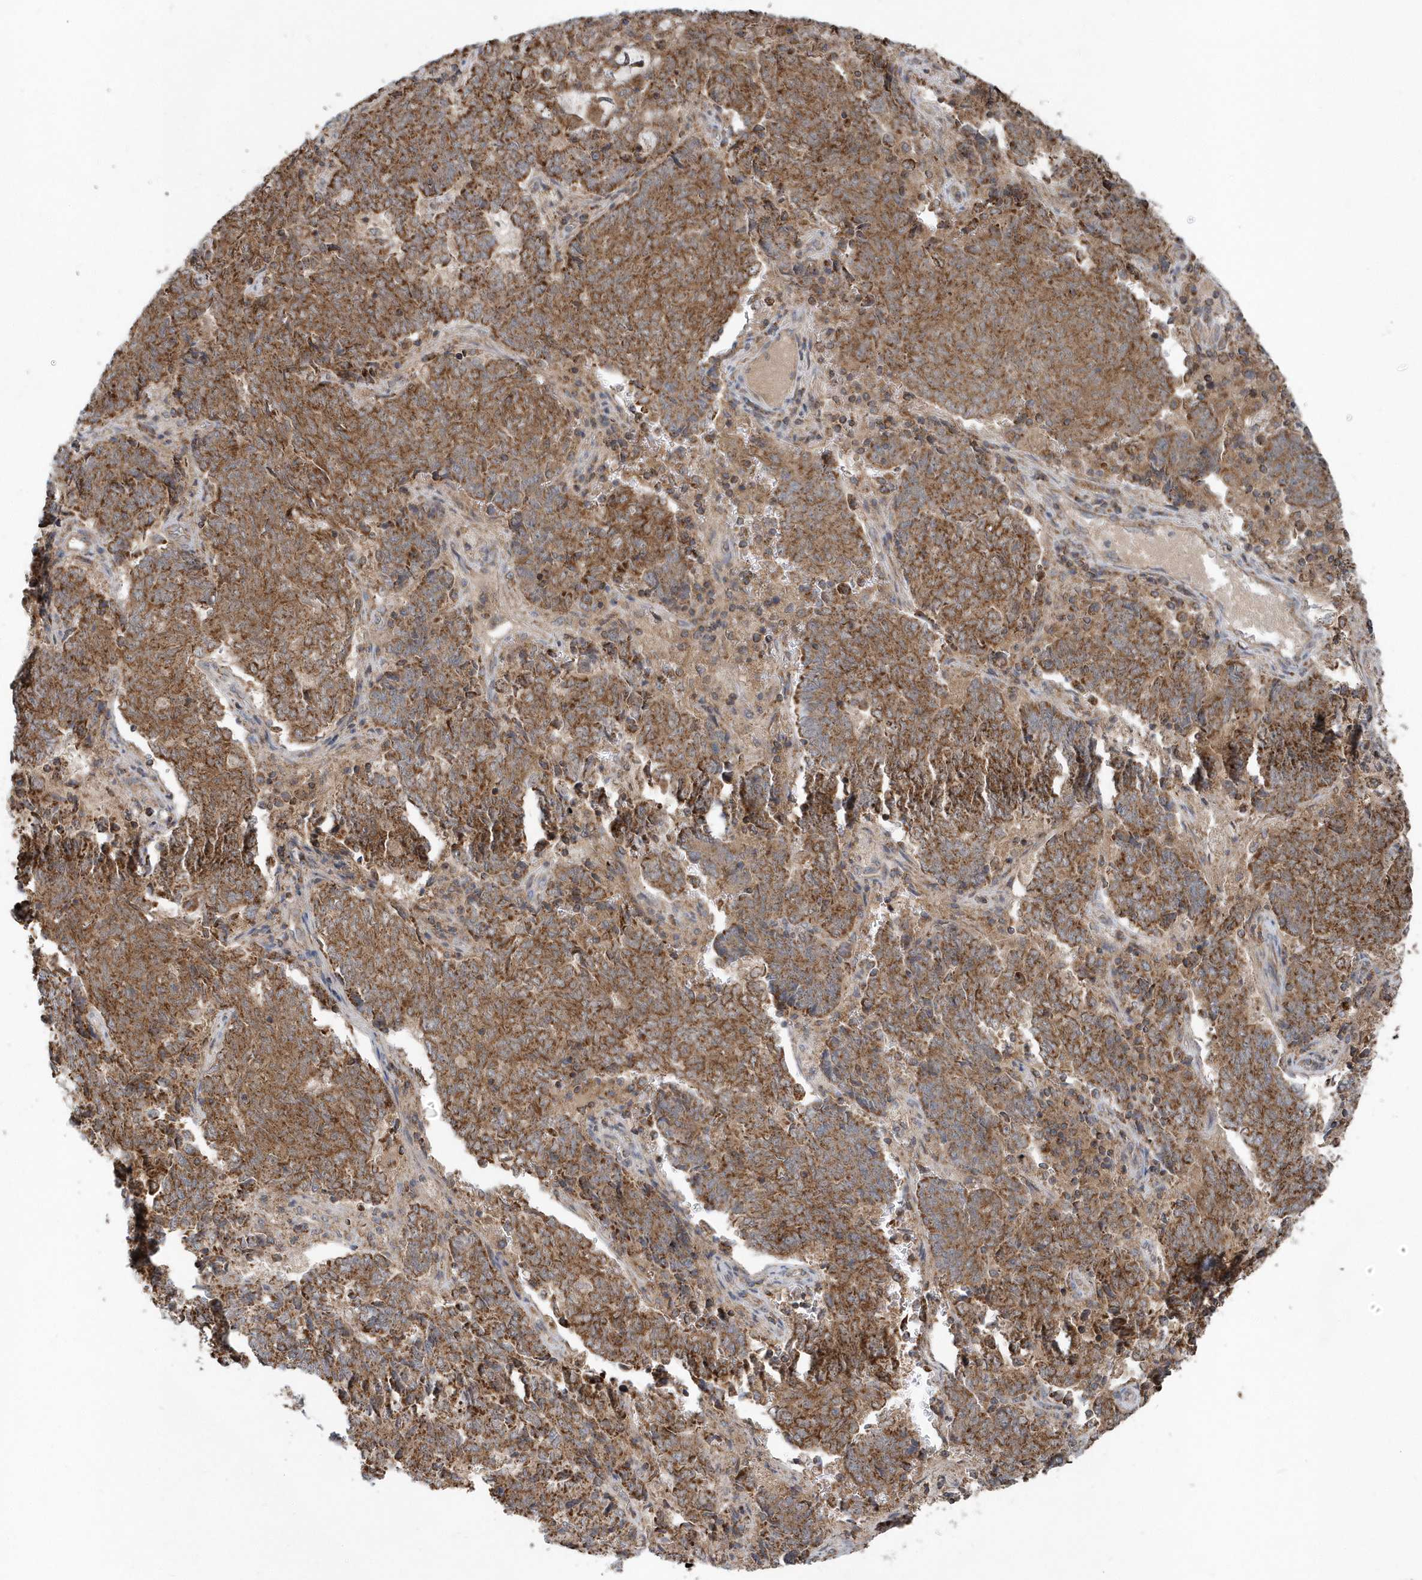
{"staining": {"intensity": "moderate", "quantity": ">75%", "location": "cytoplasmic/membranous"}, "tissue": "endometrial cancer", "cell_type": "Tumor cells", "image_type": "cancer", "snomed": [{"axis": "morphology", "description": "Adenocarcinoma, NOS"}, {"axis": "topography", "description": "Endometrium"}], "caption": "Immunohistochemical staining of endometrial adenocarcinoma displays medium levels of moderate cytoplasmic/membranous protein positivity in approximately >75% of tumor cells. (IHC, brightfield microscopy, high magnification).", "gene": "PPP1R7", "patient": {"sex": "female", "age": 80}}